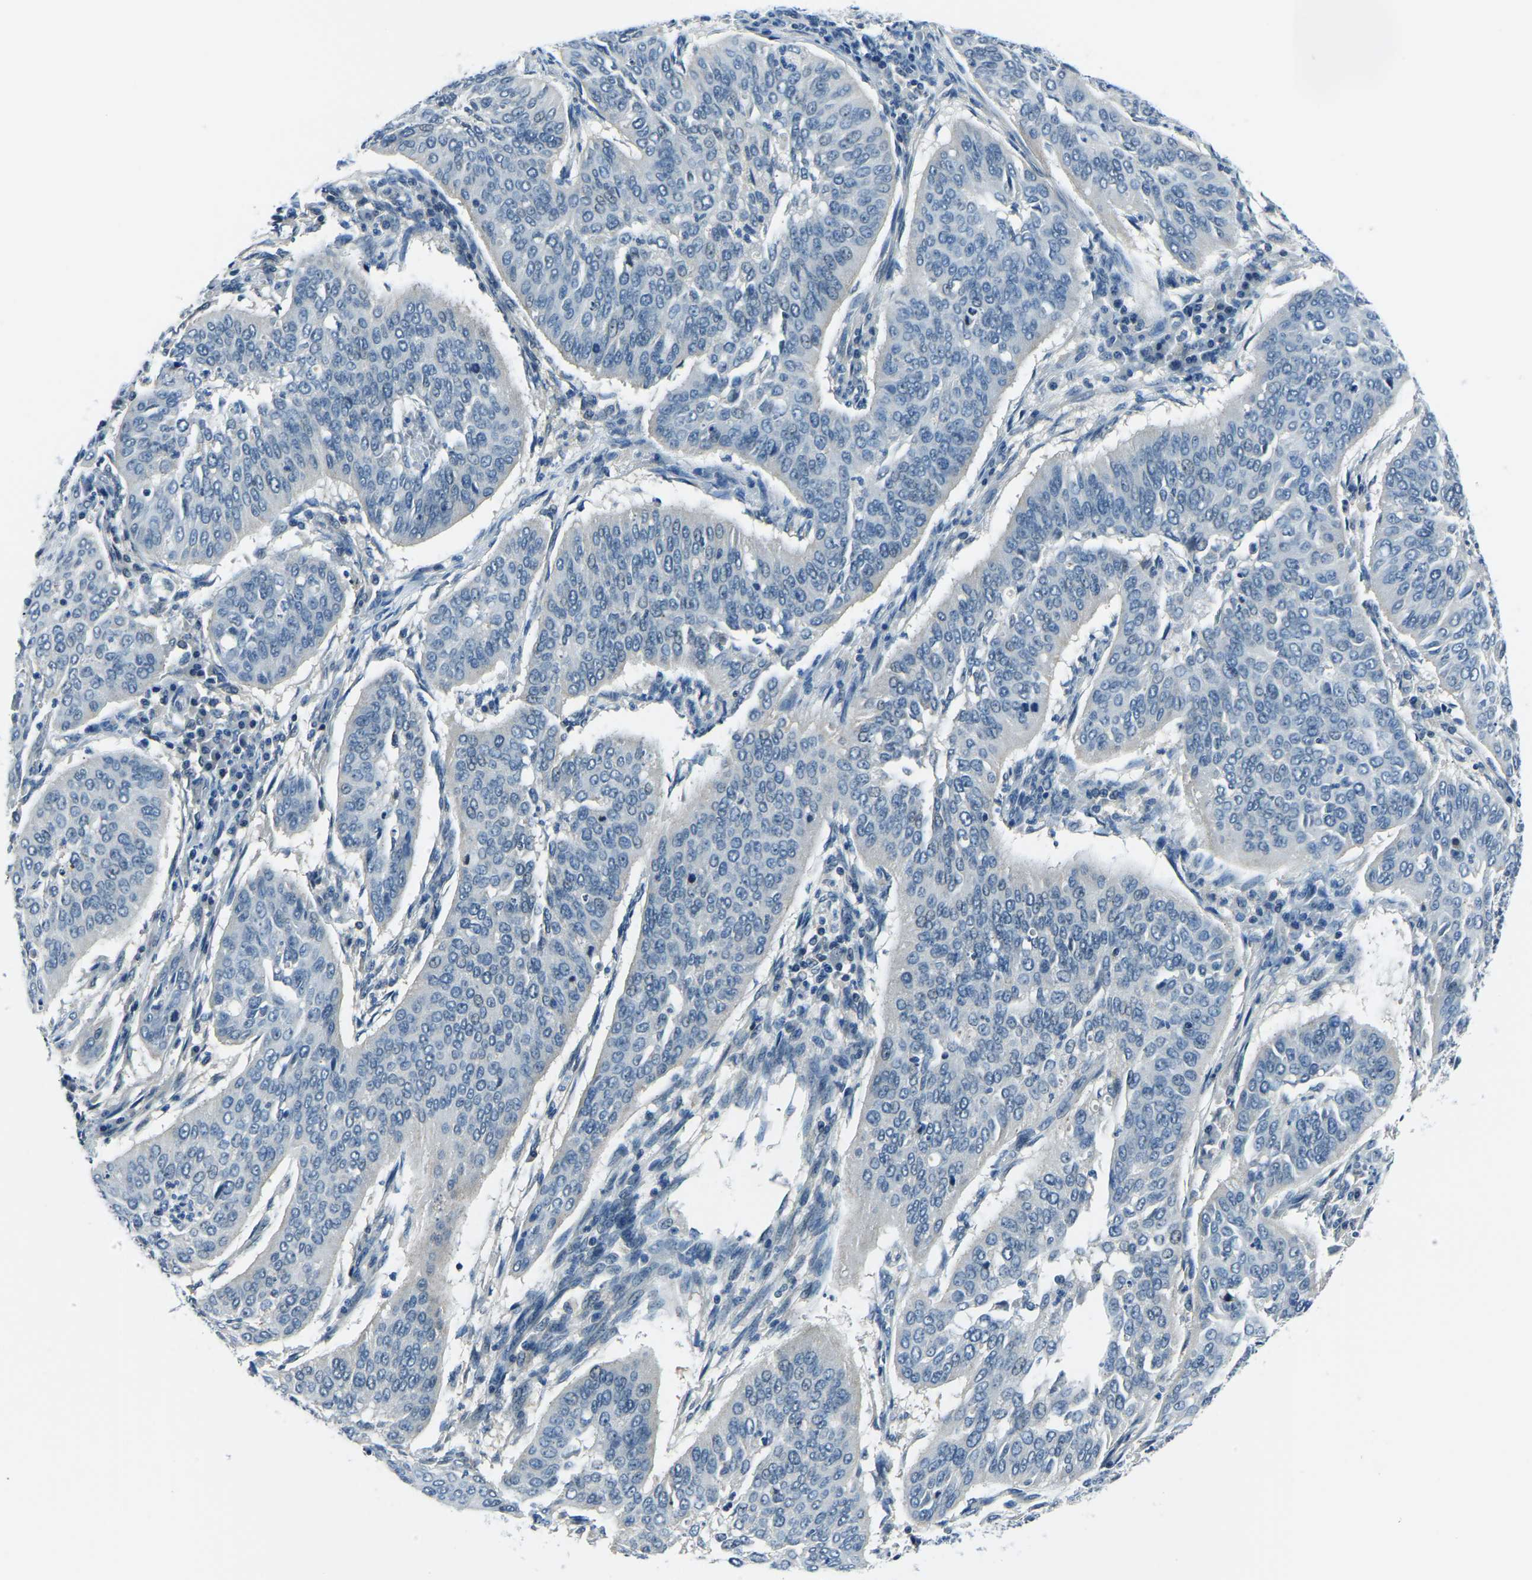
{"staining": {"intensity": "negative", "quantity": "none", "location": "none"}, "tissue": "cervical cancer", "cell_type": "Tumor cells", "image_type": "cancer", "snomed": [{"axis": "morphology", "description": "Normal tissue, NOS"}, {"axis": "morphology", "description": "Squamous cell carcinoma, NOS"}, {"axis": "topography", "description": "Cervix"}], "caption": "This is a photomicrograph of immunohistochemistry (IHC) staining of squamous cell carcinoma (cervical), which shows no positivity in tumor cells. Nuclei are stained in blue.", "gene": "RRP1", "patient": {"sex": "female", "age": 39}}